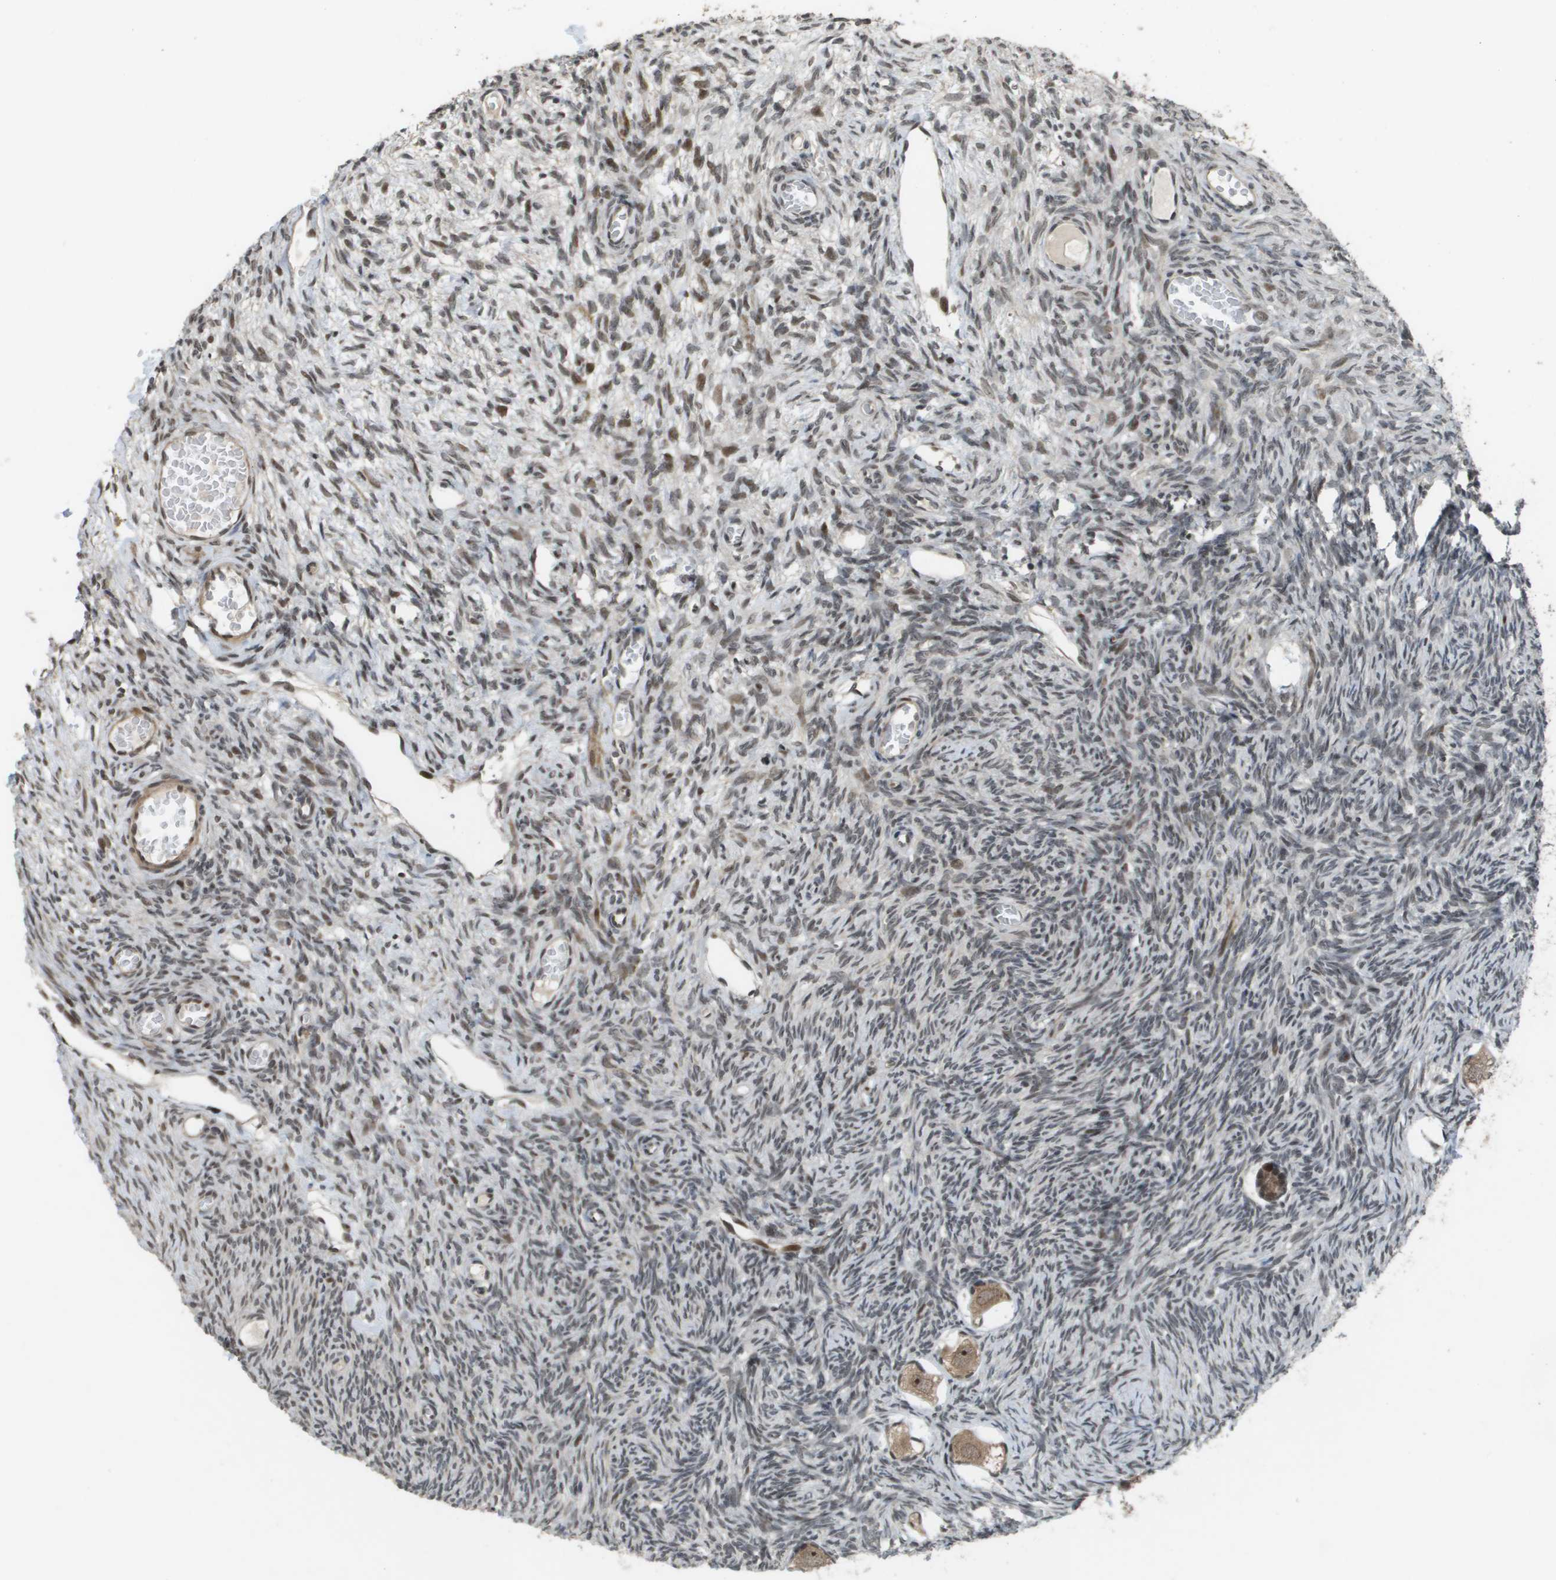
{"staining": {"intensity": "strong", "quantity": ">75%", "location": "cytoplasmic/membranous,nuclear"}, "tissue": "ovary", "cell_type": "Follicle cells", "image_type": "normal", "snomed": [{"axis": "morphology", "description": "Normal tissue, NOS"}, {"axis": "topography", "description": "Ovary"}], "caption": "Strong cytoplasmic/membranous,nuclear positivity for a protein is present in approximately >75% of follicle cells of unremarkable ovary using immunohistochemistry (IHC).", "gene": "KAT5", "patient": {"sex": "female", "age": 27}}